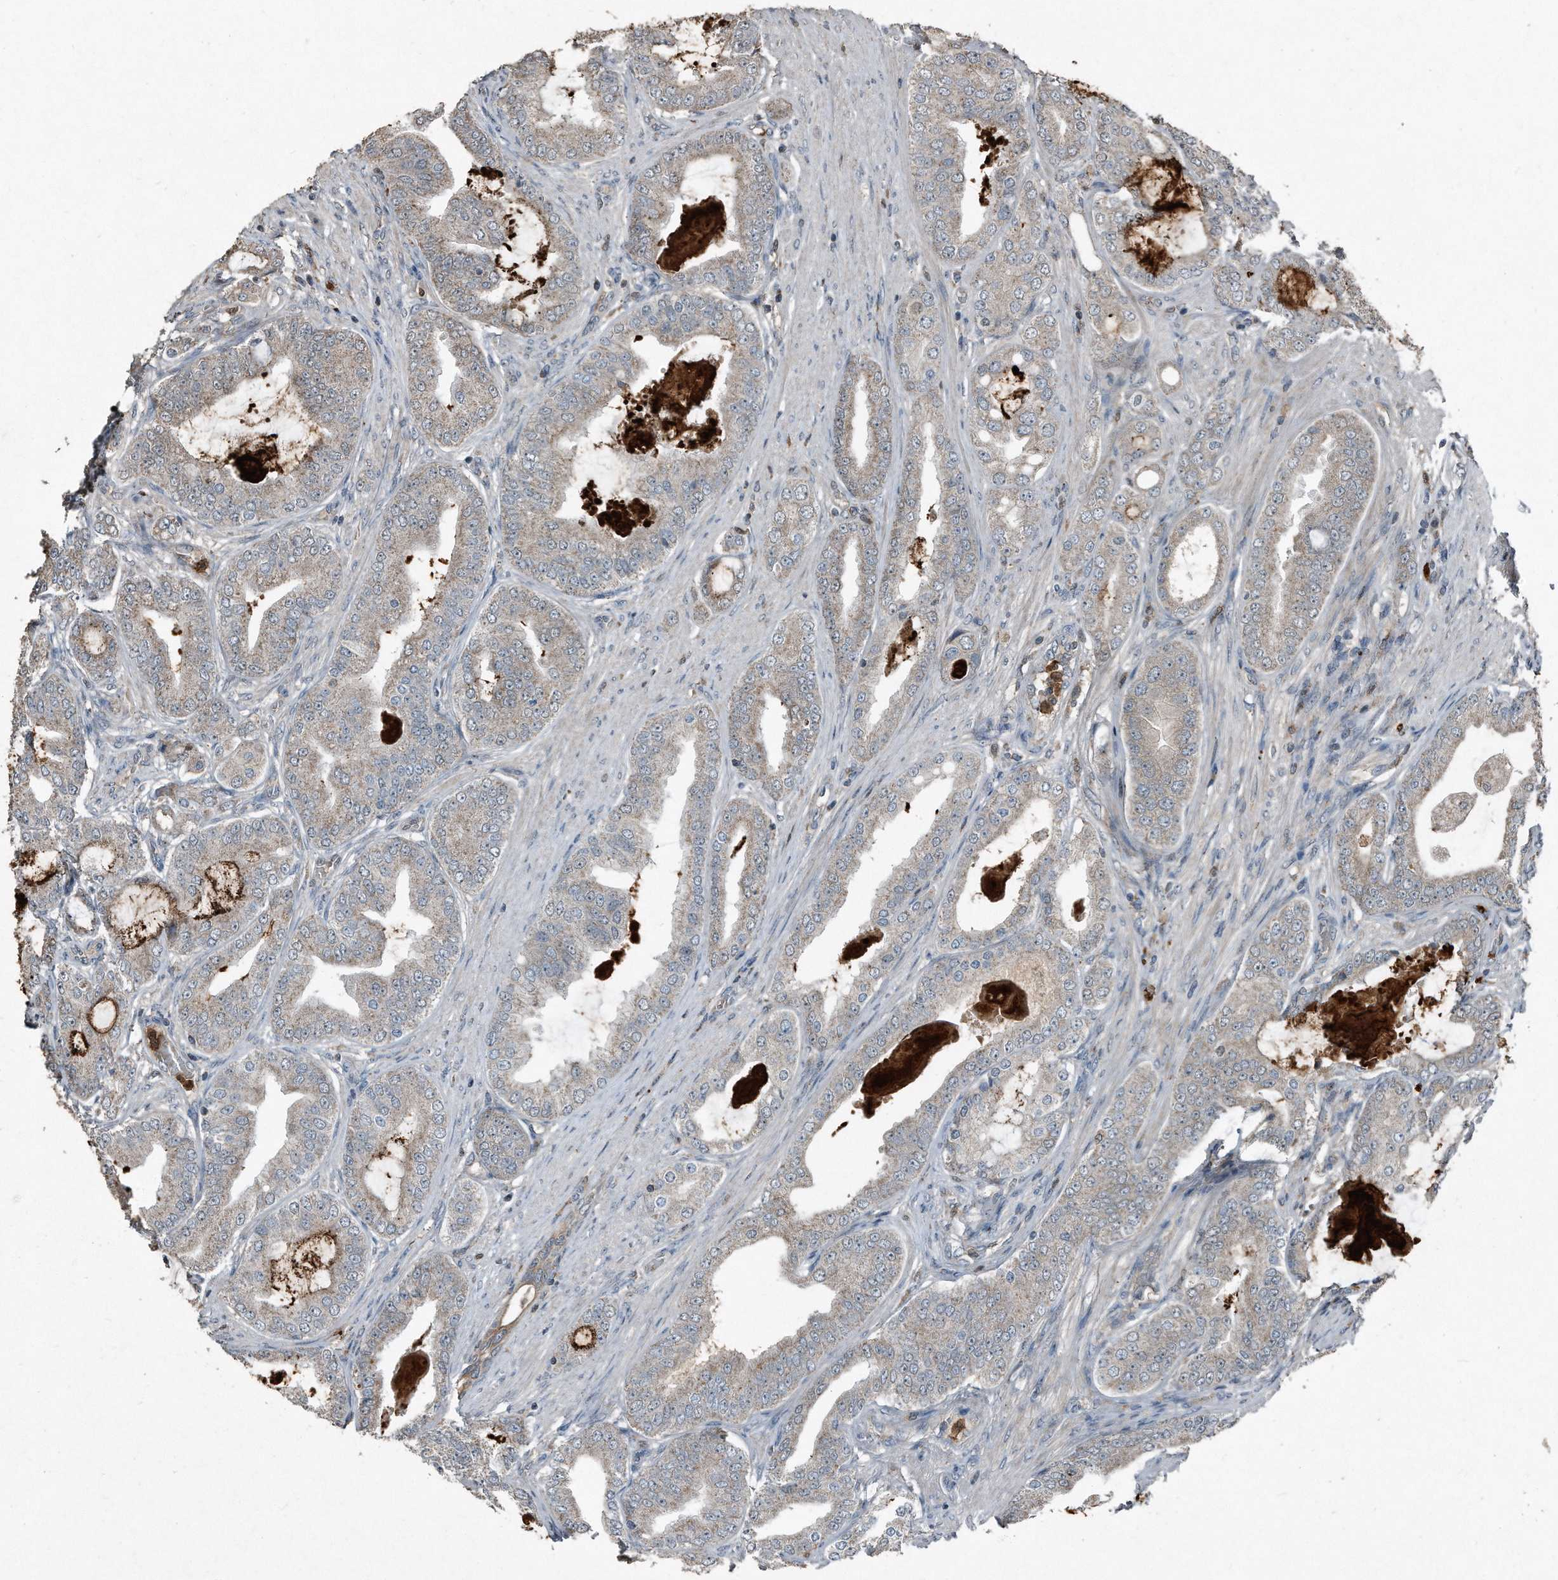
{"staining": {"intensity": "weak", "quantity": "25%-75%", "location": "cytoplasmic/membranous"}, "tissue": "prostate cancer", "cell_type": "Tumor cells", "image_type": "cancer", "snomed": [{"axis": "morphology", "description": "Adenocarcinoma, High grade"}, {"axis": "topography", "description": "Prostate"}], "caption": "Prostate cancer tissue reveals weak cytoplasmic/membranous positivity in about 25%-75% of tumor cells Ihc stains the protein of interest in brown and the nuclei are stained blue.", "gene": "C9", "patient": {"sex": "male", "age": 60}}